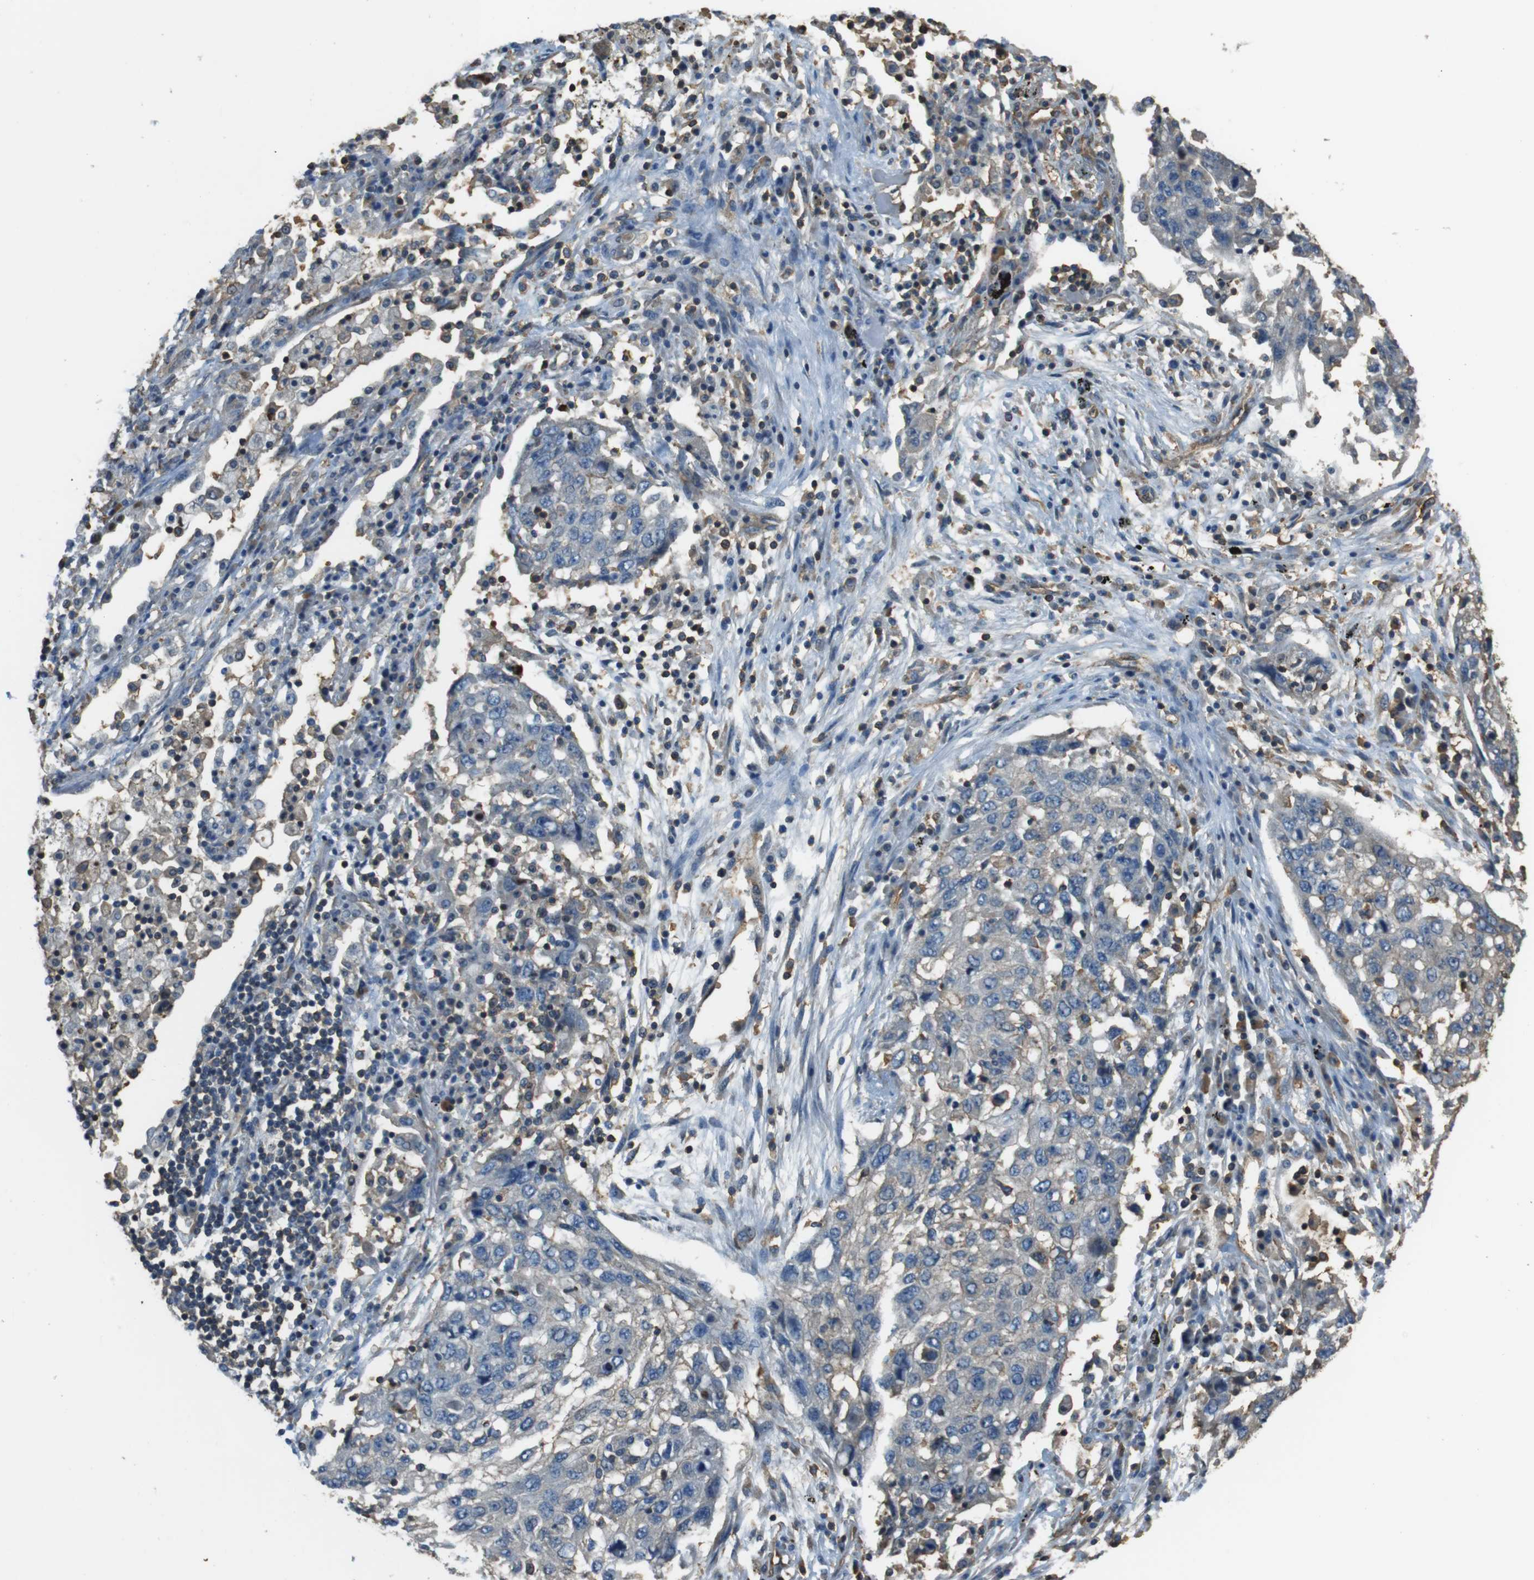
{"staining": {"intensity": "negative", "quantity": "none", "location": "none"}, "tissue": "lung cancer", "cell_type": "Tumor cells", "image_type": "cancer", "snomed": [{"axis": "morphology", "description": "Squamous cell carcinoma, NOS"}, {"axis": "topography", "description": "Lung"}], "caption": "IHC image of human lung squamous cell carcinoma stained for a protein (brown), which displays no positivity in tumor cells. (DAB (3,3'-diaminobenzidine) immunohistochemistry (IHC) with hematoxylin counter stain).", "gene": "FCAR", "patient": {"sex": "female", "age": 63}}